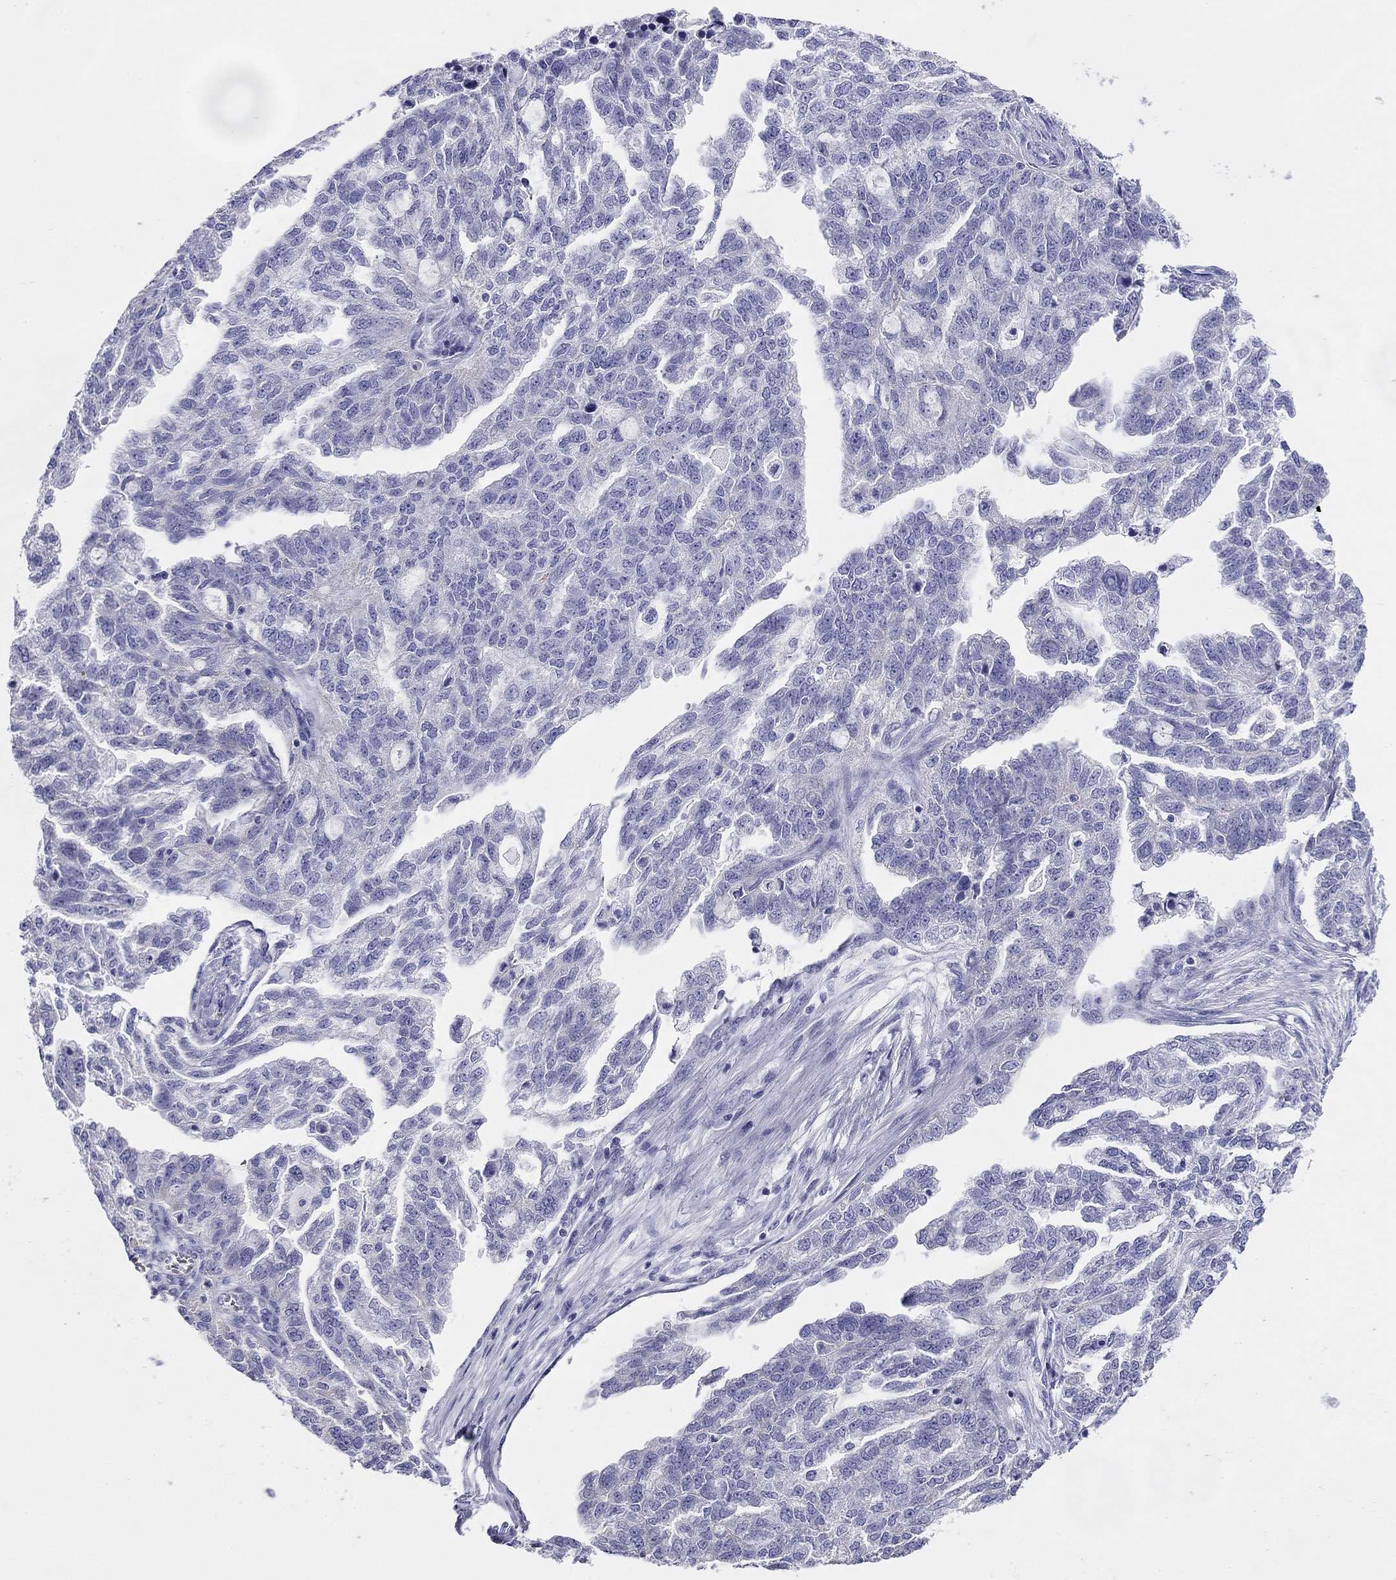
{"staining": {"intensity": "negative", "quantity": "none", "location": "none"}, "tissue": "ovarian cancer", "cell_type": "Tumor cells", "image_type": "cancer", "snomed": [{"axis": "morphology", "description": "Cystadenocarcinoma, serous, NOS"}, {"axis": "topography", "description": "Ovary"}], "caption": "Human ovarian cancer (serous cystadenocarcinoma) stained for a protein using immunohistochemistry shows no expression in tumor cells.", "gene": "DPY19L2", "patient": {"sex": "female", "age": 51}}